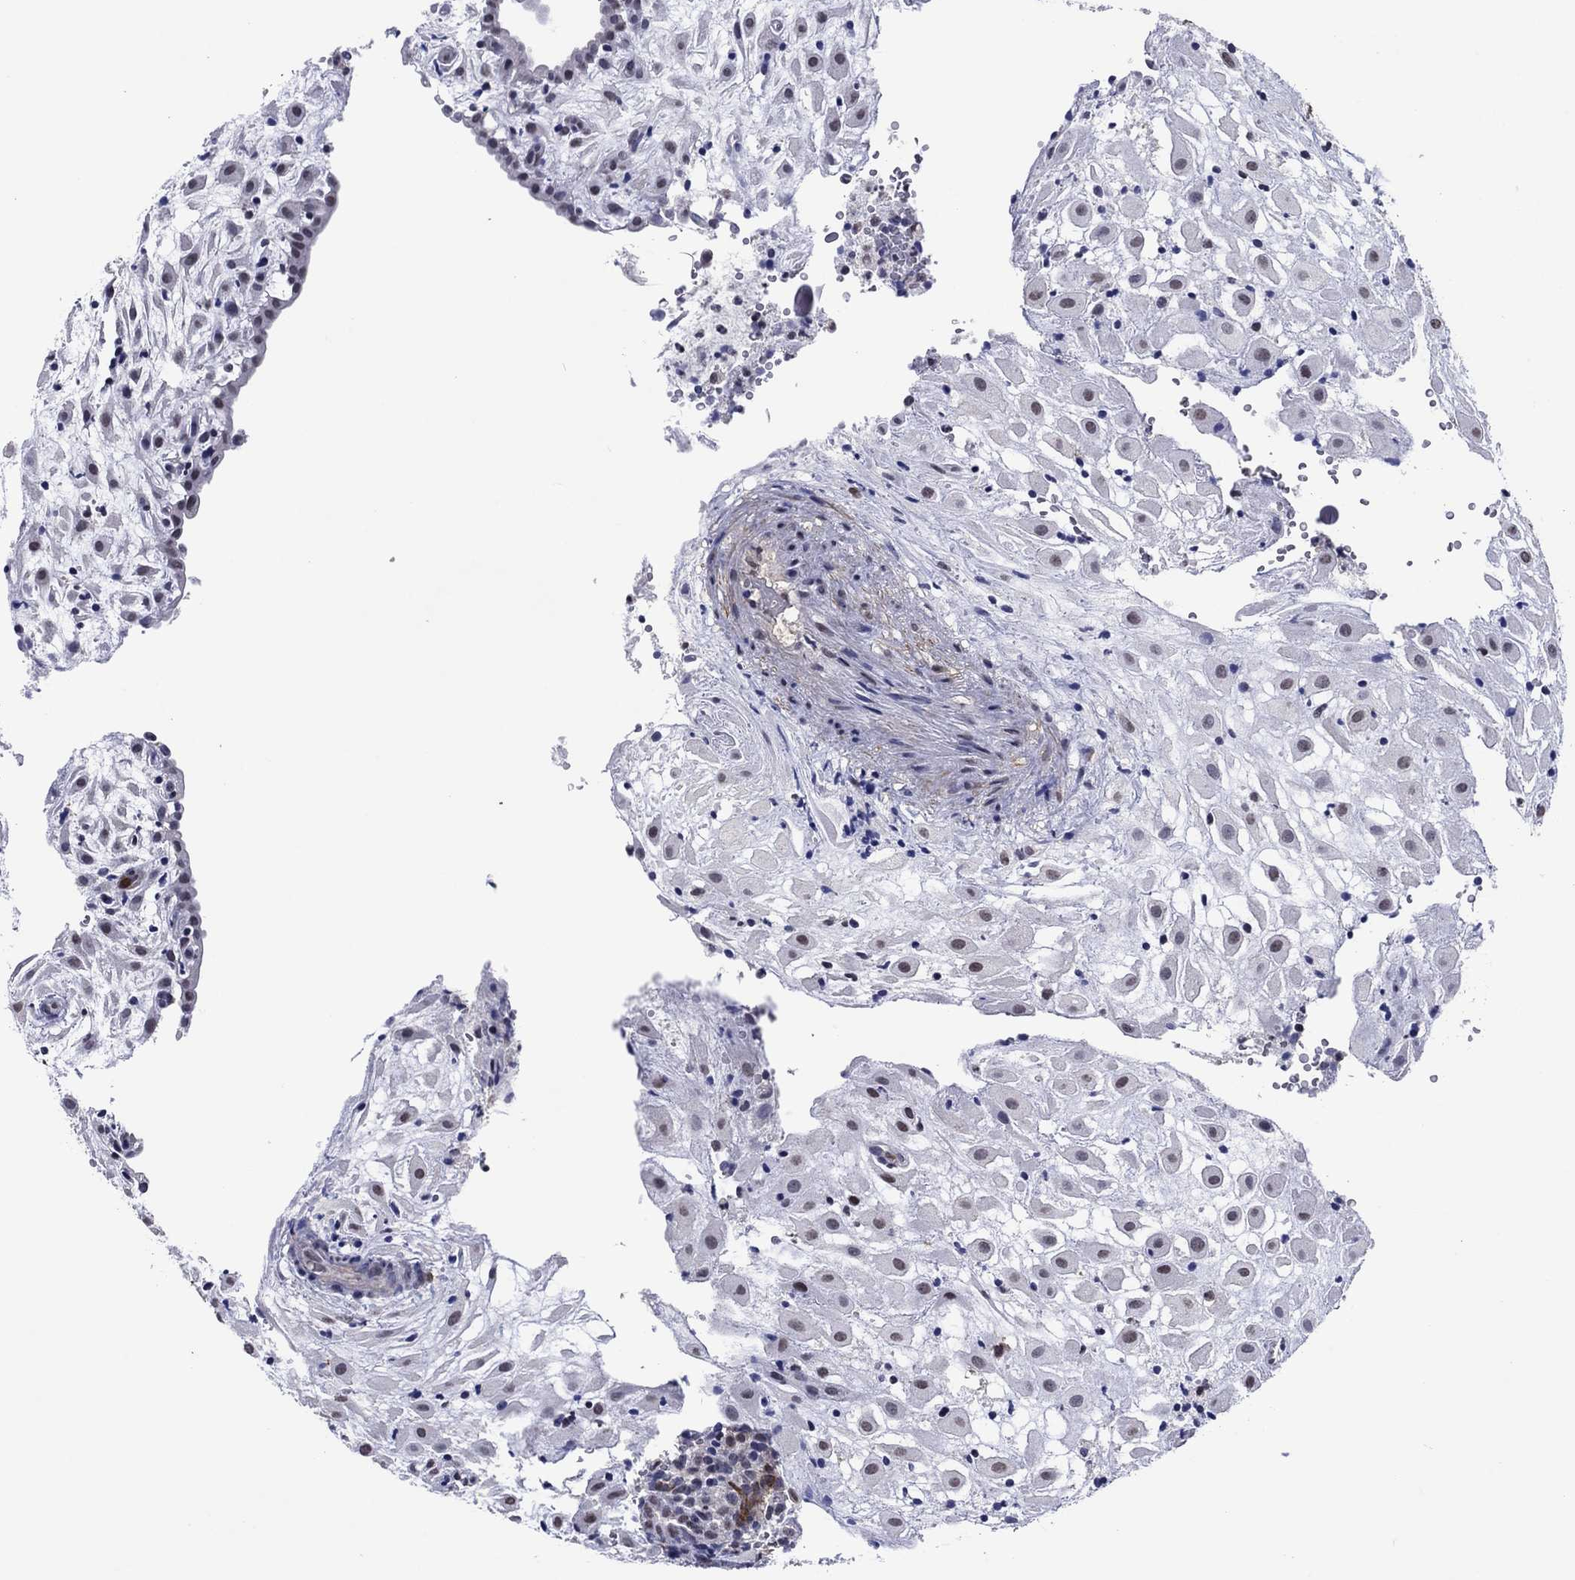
{"staining": {"intensity": "moderate", "quantity": "<25%", "location": "nuclear"}, "tissue": "placenta", "cell_type": "Decidual cells", "image_type": "normal", "snomed": [{"axis": "morphology", "description": "Normal tissue, NOS"}, {"axis": "topography", "description": "Placenta"}], "caption": "Moderate nuclear protein positivity is appreciated in about <25% of decidual cells in placenta. (Stains: DAB (3,3'-diaminobenzidine) in brown, nuclei in blue, Microscopy: brightfield microscopy at high magnification).", "gene": "TYMS", "patient": {"sex": "female", "age": 24}}